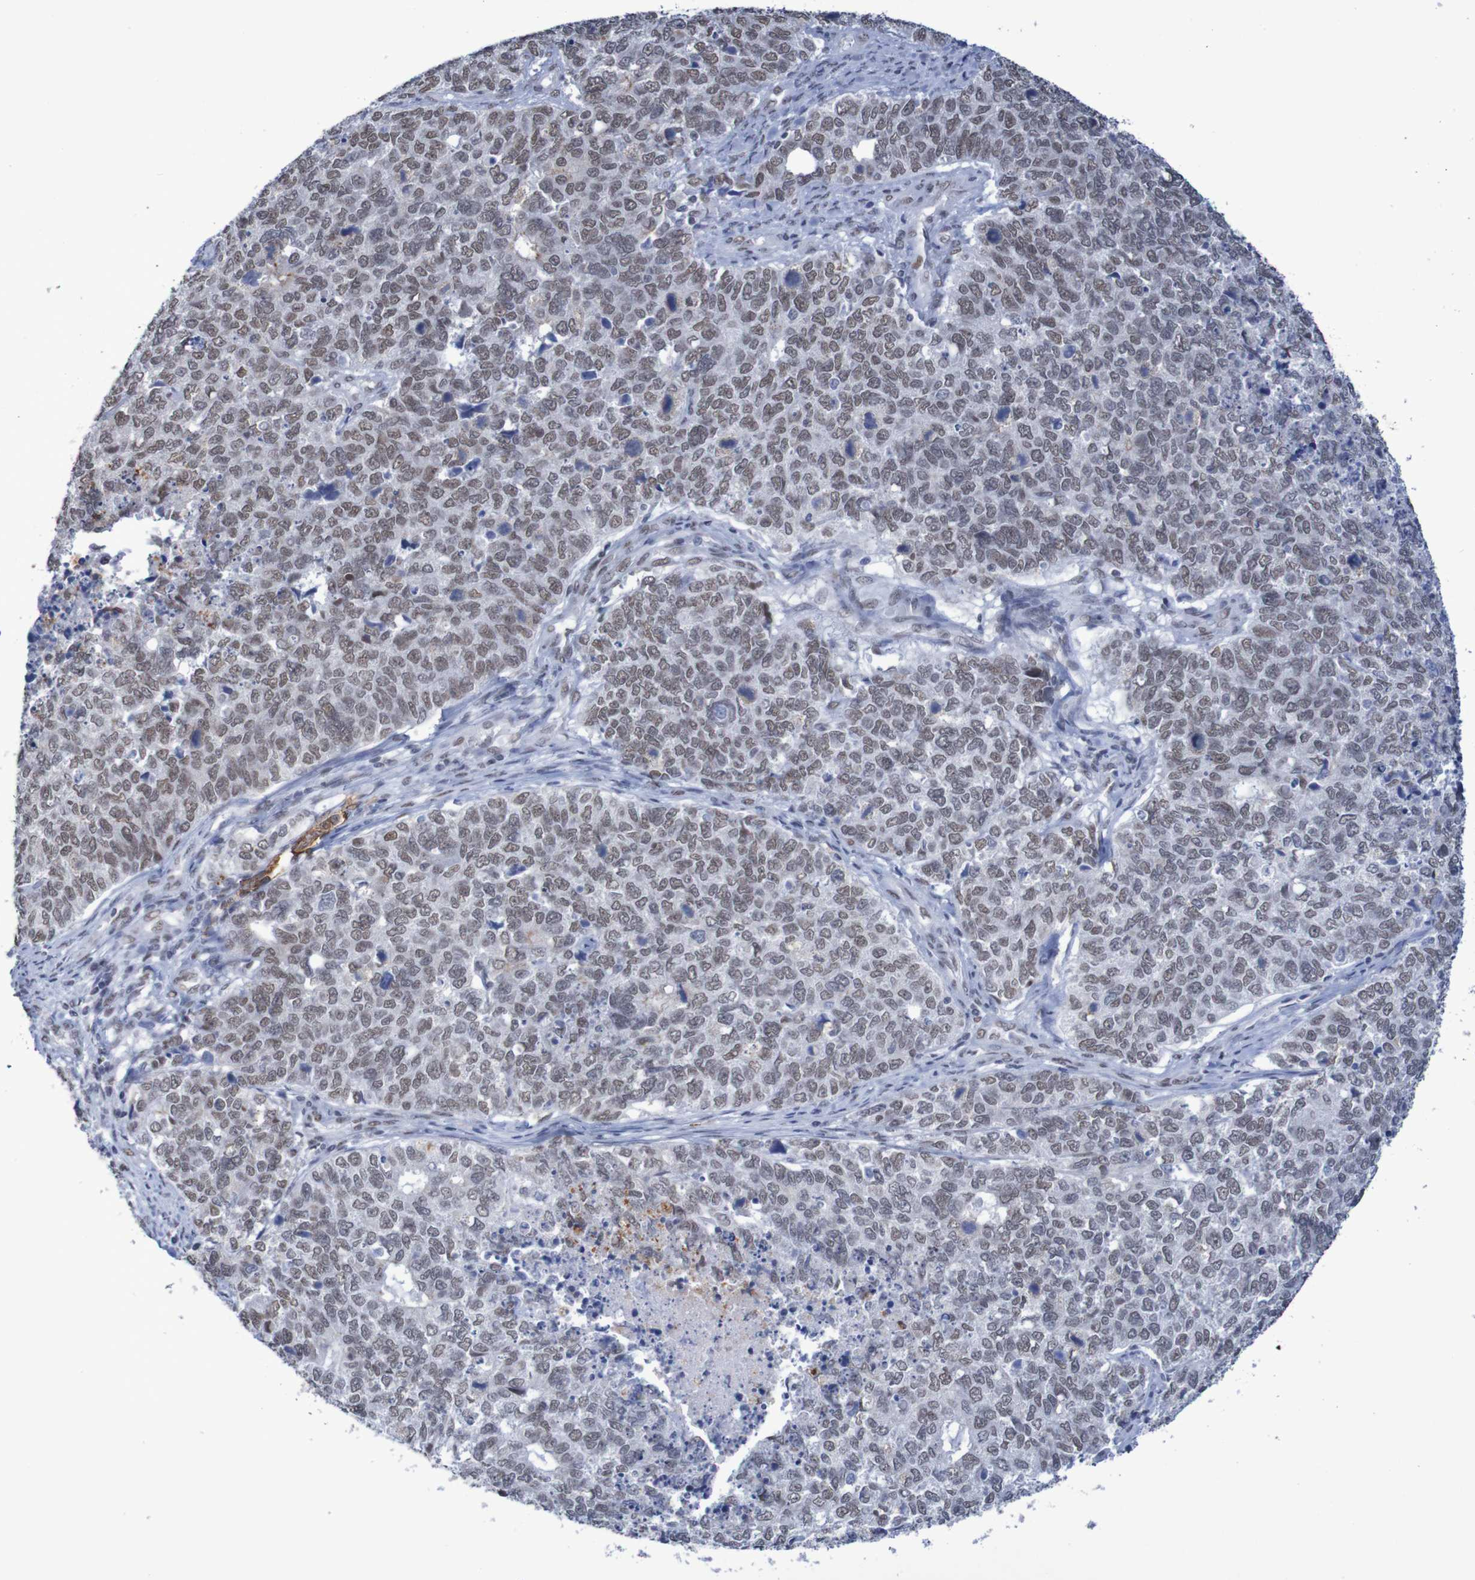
{"staining": {"intensity": "weak", "quantity": ">75%", "location": "nuclear"}, "tissue": "cervical cancer", "cell_type": "Tumor cells", "image_type": "cancer", "snomed": [{"axis": "morphology", "description": "Squamous cell carcinoma, NOS"}, {"axis": "topography", "description": "Cervix"}], "caption": "Protein analysis of cervical squamous cell carcinoma tissue displays weak nuclear expression in about >75% of tumor cells. (Stains: DAB (3,3'-diaminobenzidine) in brown, nuclei in blue, Microscopy: brightfield microscopy at high magnification).", "gene": "MRTFB", "patient": {"sex": "female", "age": 63}}